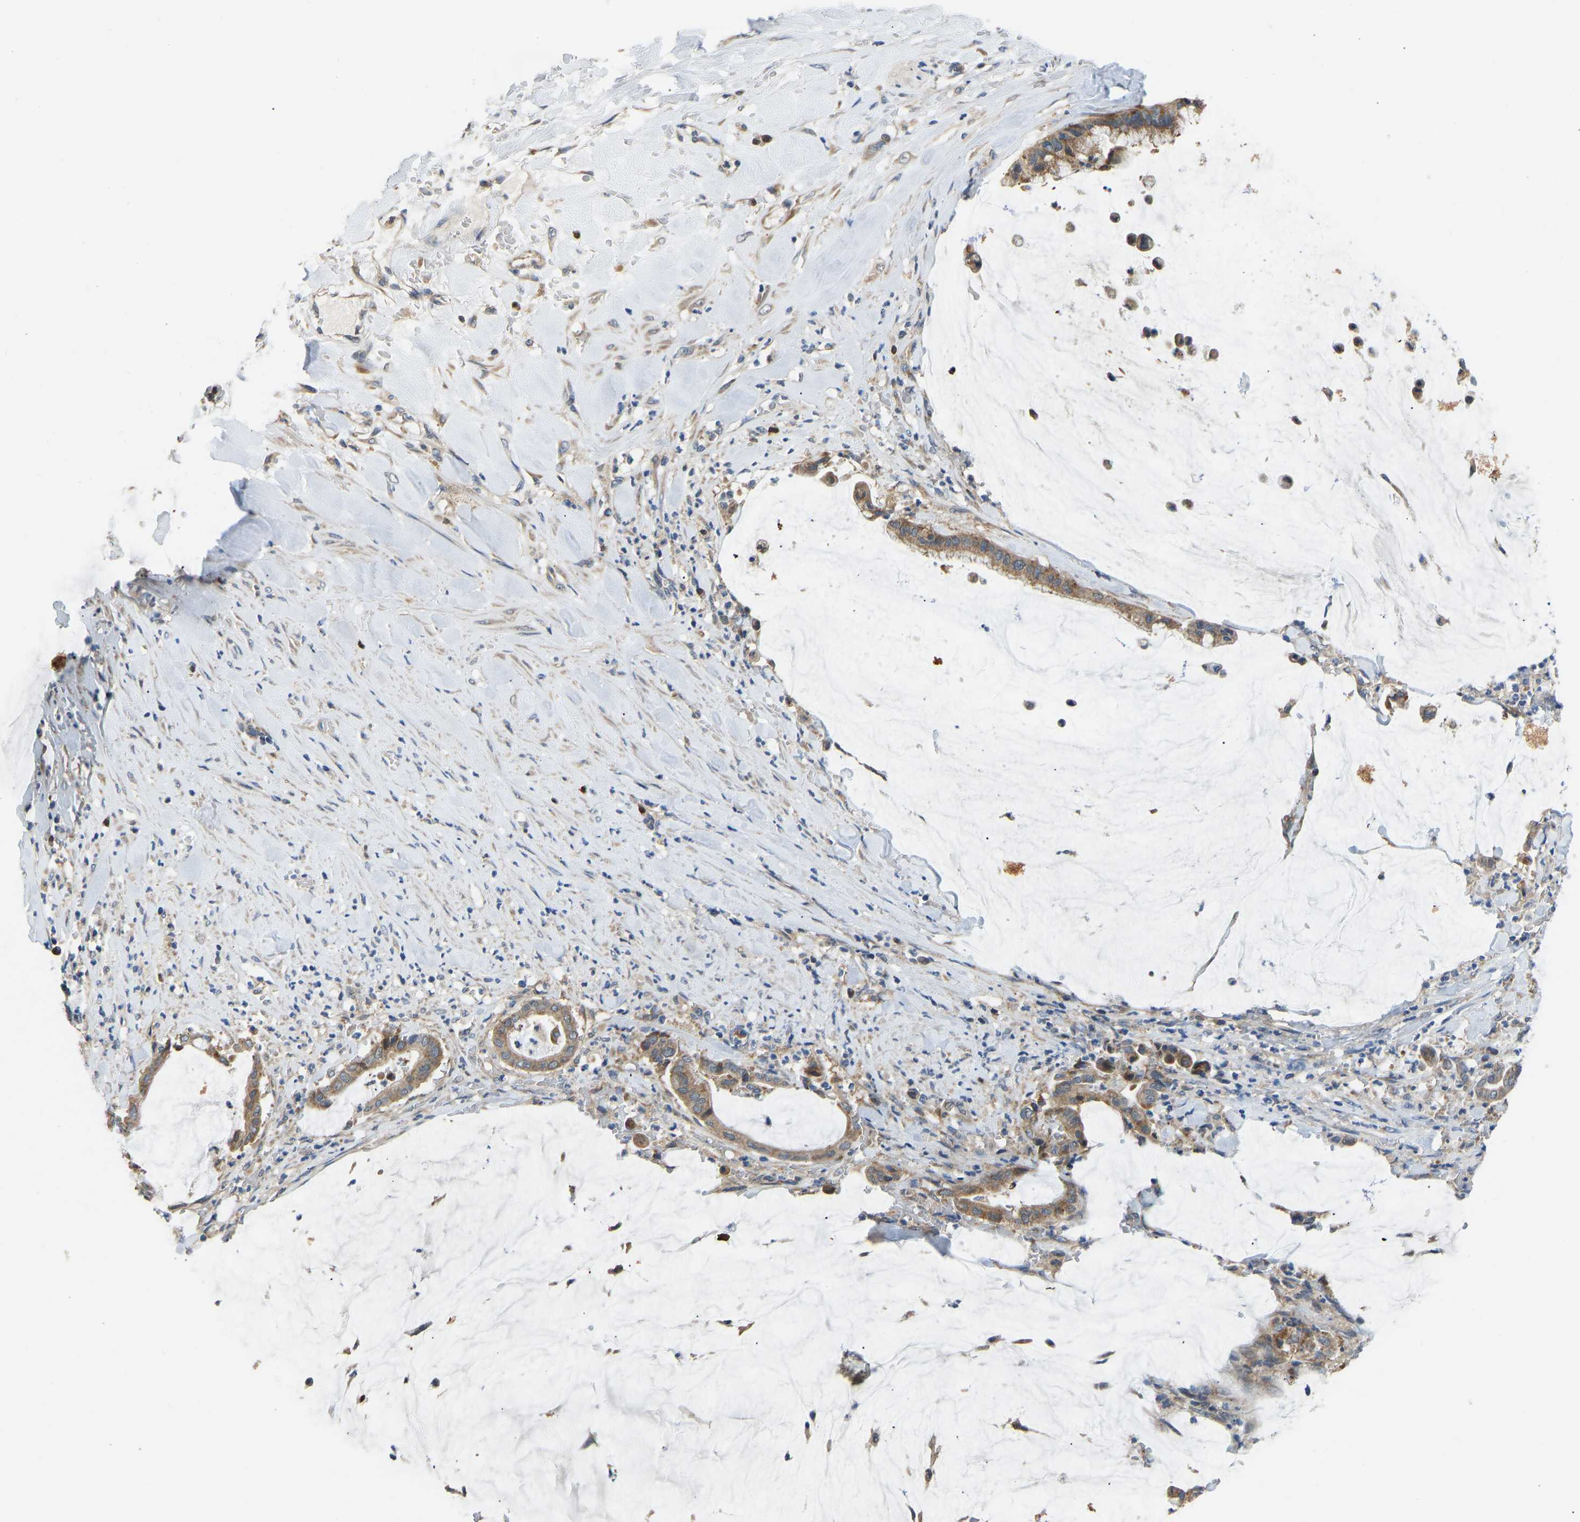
{"staining": {"intensity": "moderate", "quantity": ">75%", "location": "cytoplasmic/membranous"}, "tissue": "pancreatic cancer", "cell_type": "Tumor cells", "image_type": "cancer", "snomed": [{"axis": "morphology", "description": "Adenocarcinoma, NOS"}, {"axis": "topography", "description": "Pancreas"}], "caption": "Protein expression analysis of human pancreatic cancer (adenocarcinoma) reveals moderate cytoplasmic/membranous staining in approximately >75% of tumor cells.", "gene": "RBP1", "patient": {"sex": "male", "age": 41}}